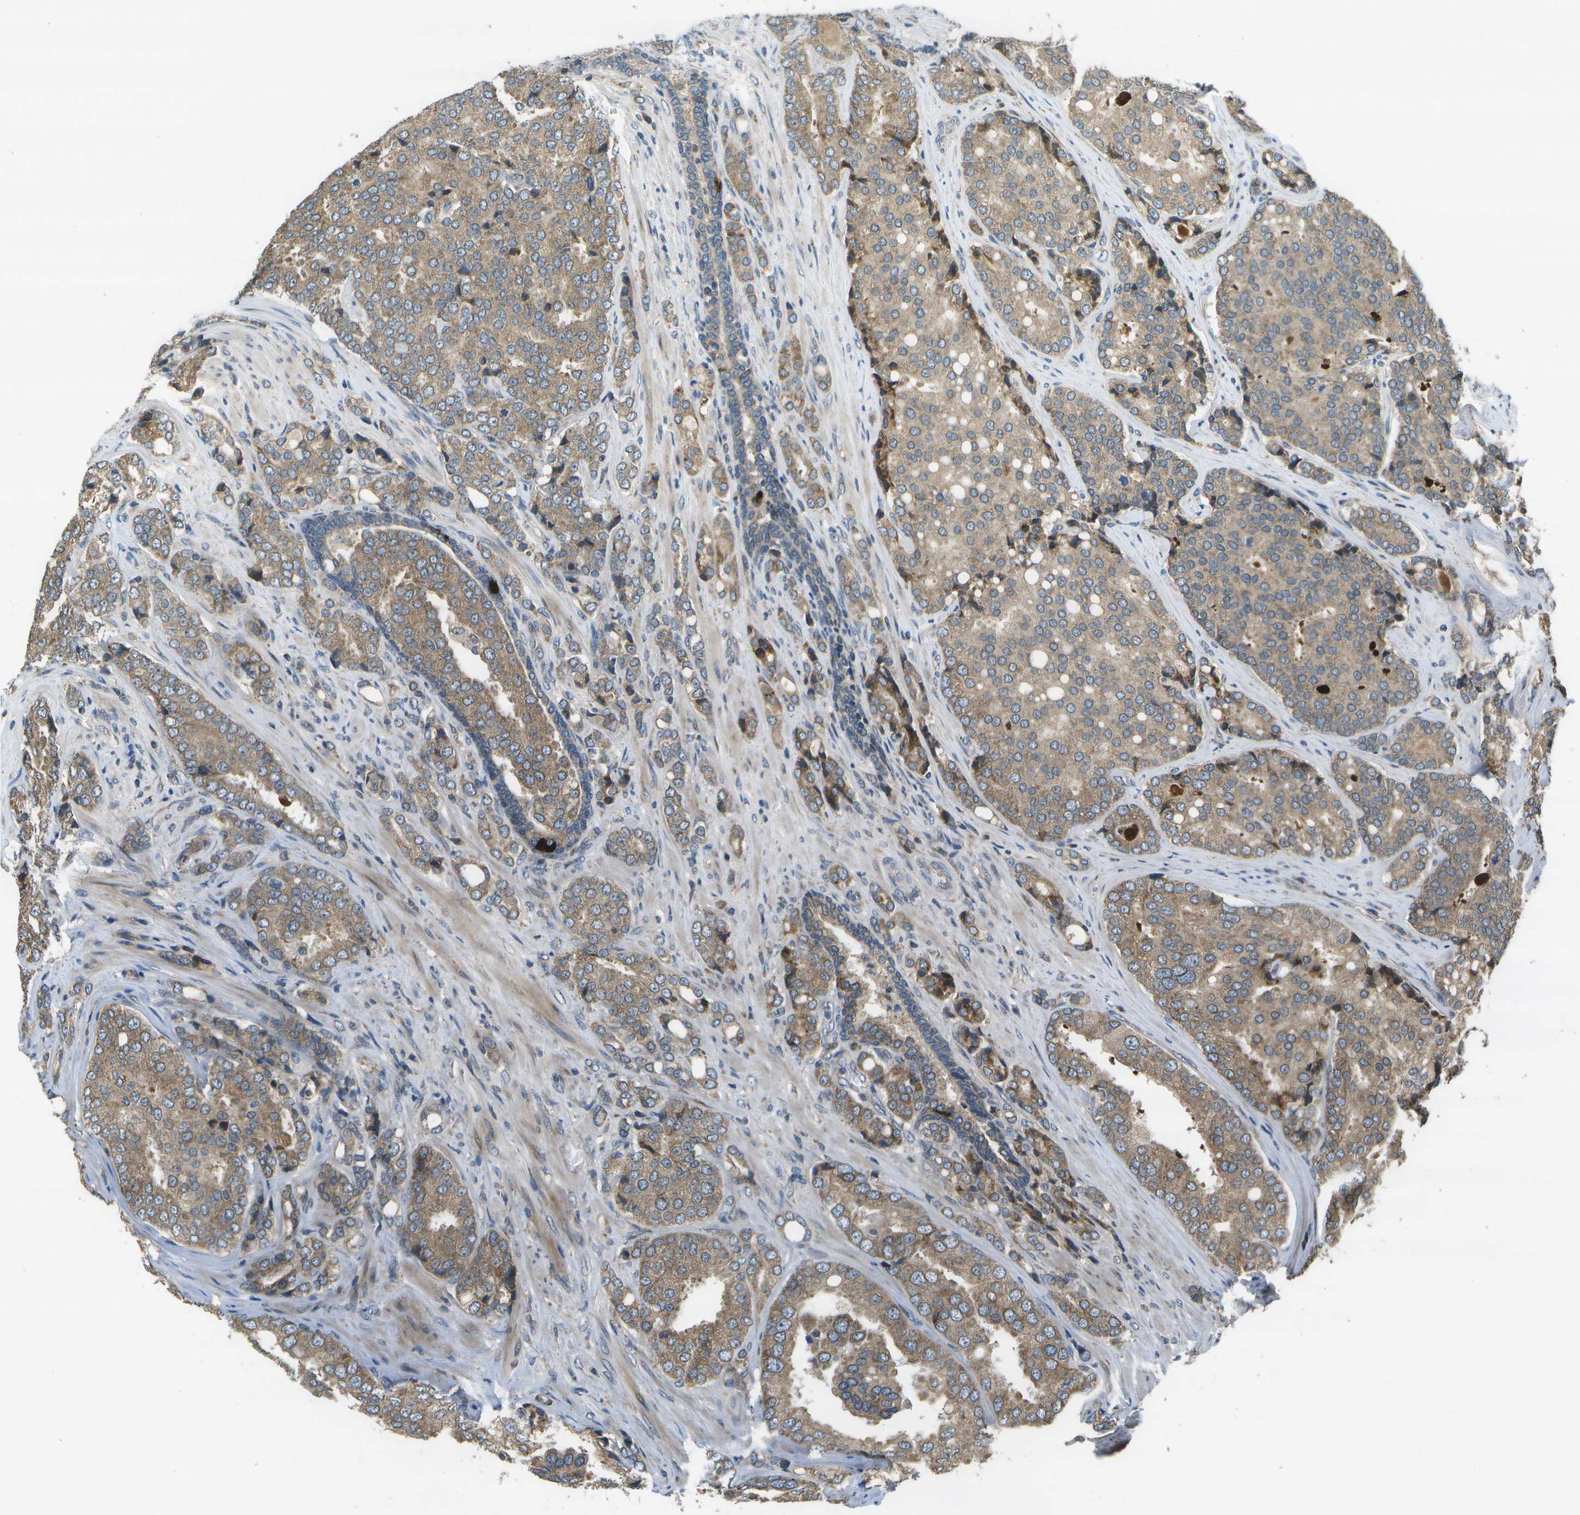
{"staining": {"intensity": "moderate", "quantity": ">75%", "location": "cytoplasmic/membranous"}, "tissue": "prostate cancer", "cell_type": "Tumor cells", "image_type": "cancer", "snomed": [{"axis": "morphology", "description": "Adenocarcinoma, High grade"}, {"axis": "topography", "description": "Prostate"}], "caption": "Prostate cancer (high-grade adenocarcinoma) tissue demonstrates moderate cytoplasmic/membranous expression in approximately >75% of tumor cells, visualized by immunohistochemistry.", "gene": "HFE", "patient": {"sex": "male", "age": 50}}